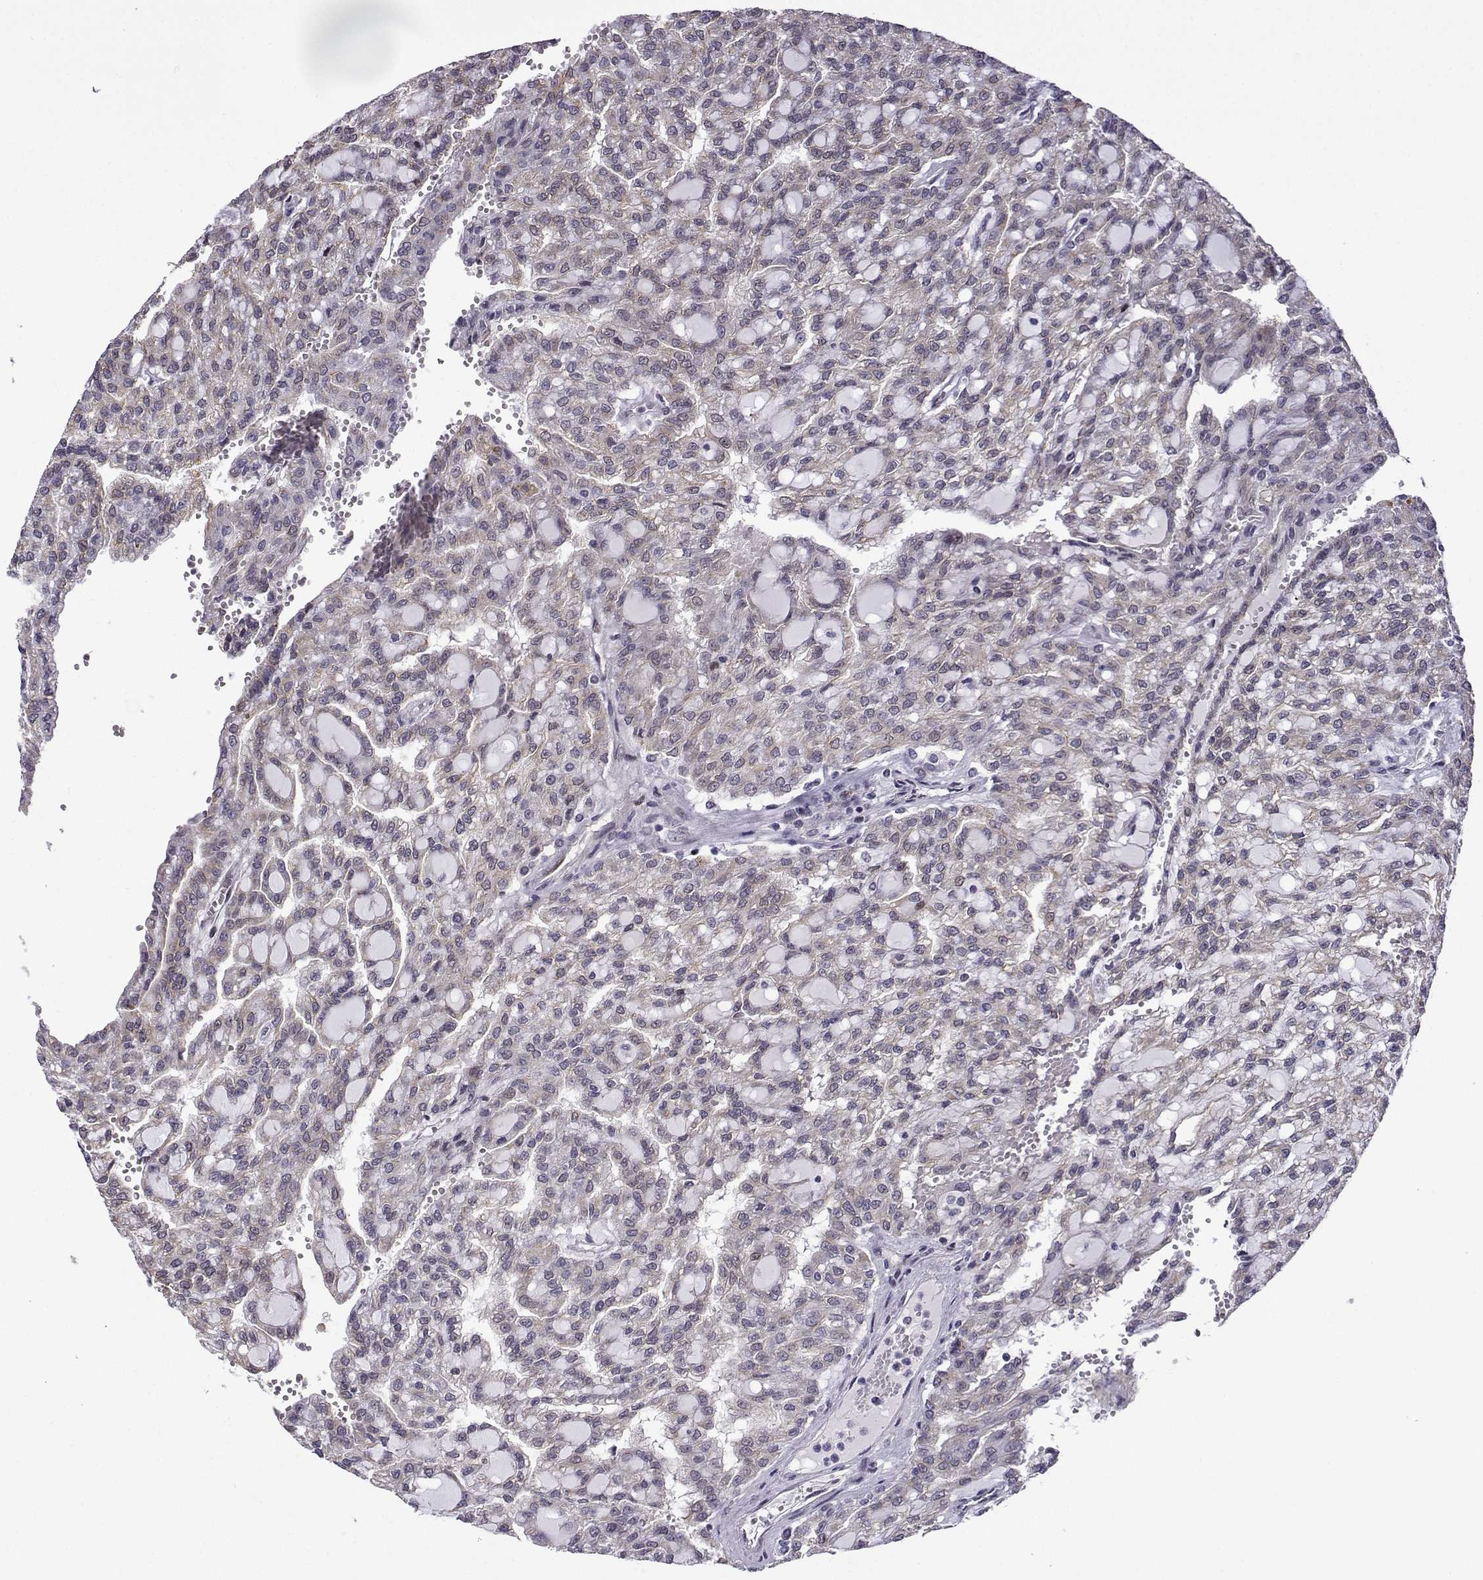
{"staining": {"intensity": "weak", "quantity": ">75%", "location": "cytoplasmic/membranous"}, "tissue": "renal cancer", "cell_type": "Tumor cells", "image_type": "cancer", "snomed": [{"axis": "morphology", "description": "Adenocarcinoma, NOS"}, {"axis": "topography", "description": "Kidney"}], "caption": "Tumor cells exhibit low levels of weak cytoplasmic/membranous positivity in approximately >75% of cells in adenocarcinoma (renal).", "gene": "FGF3", "patient": {"sex": "male", "age": 63}}